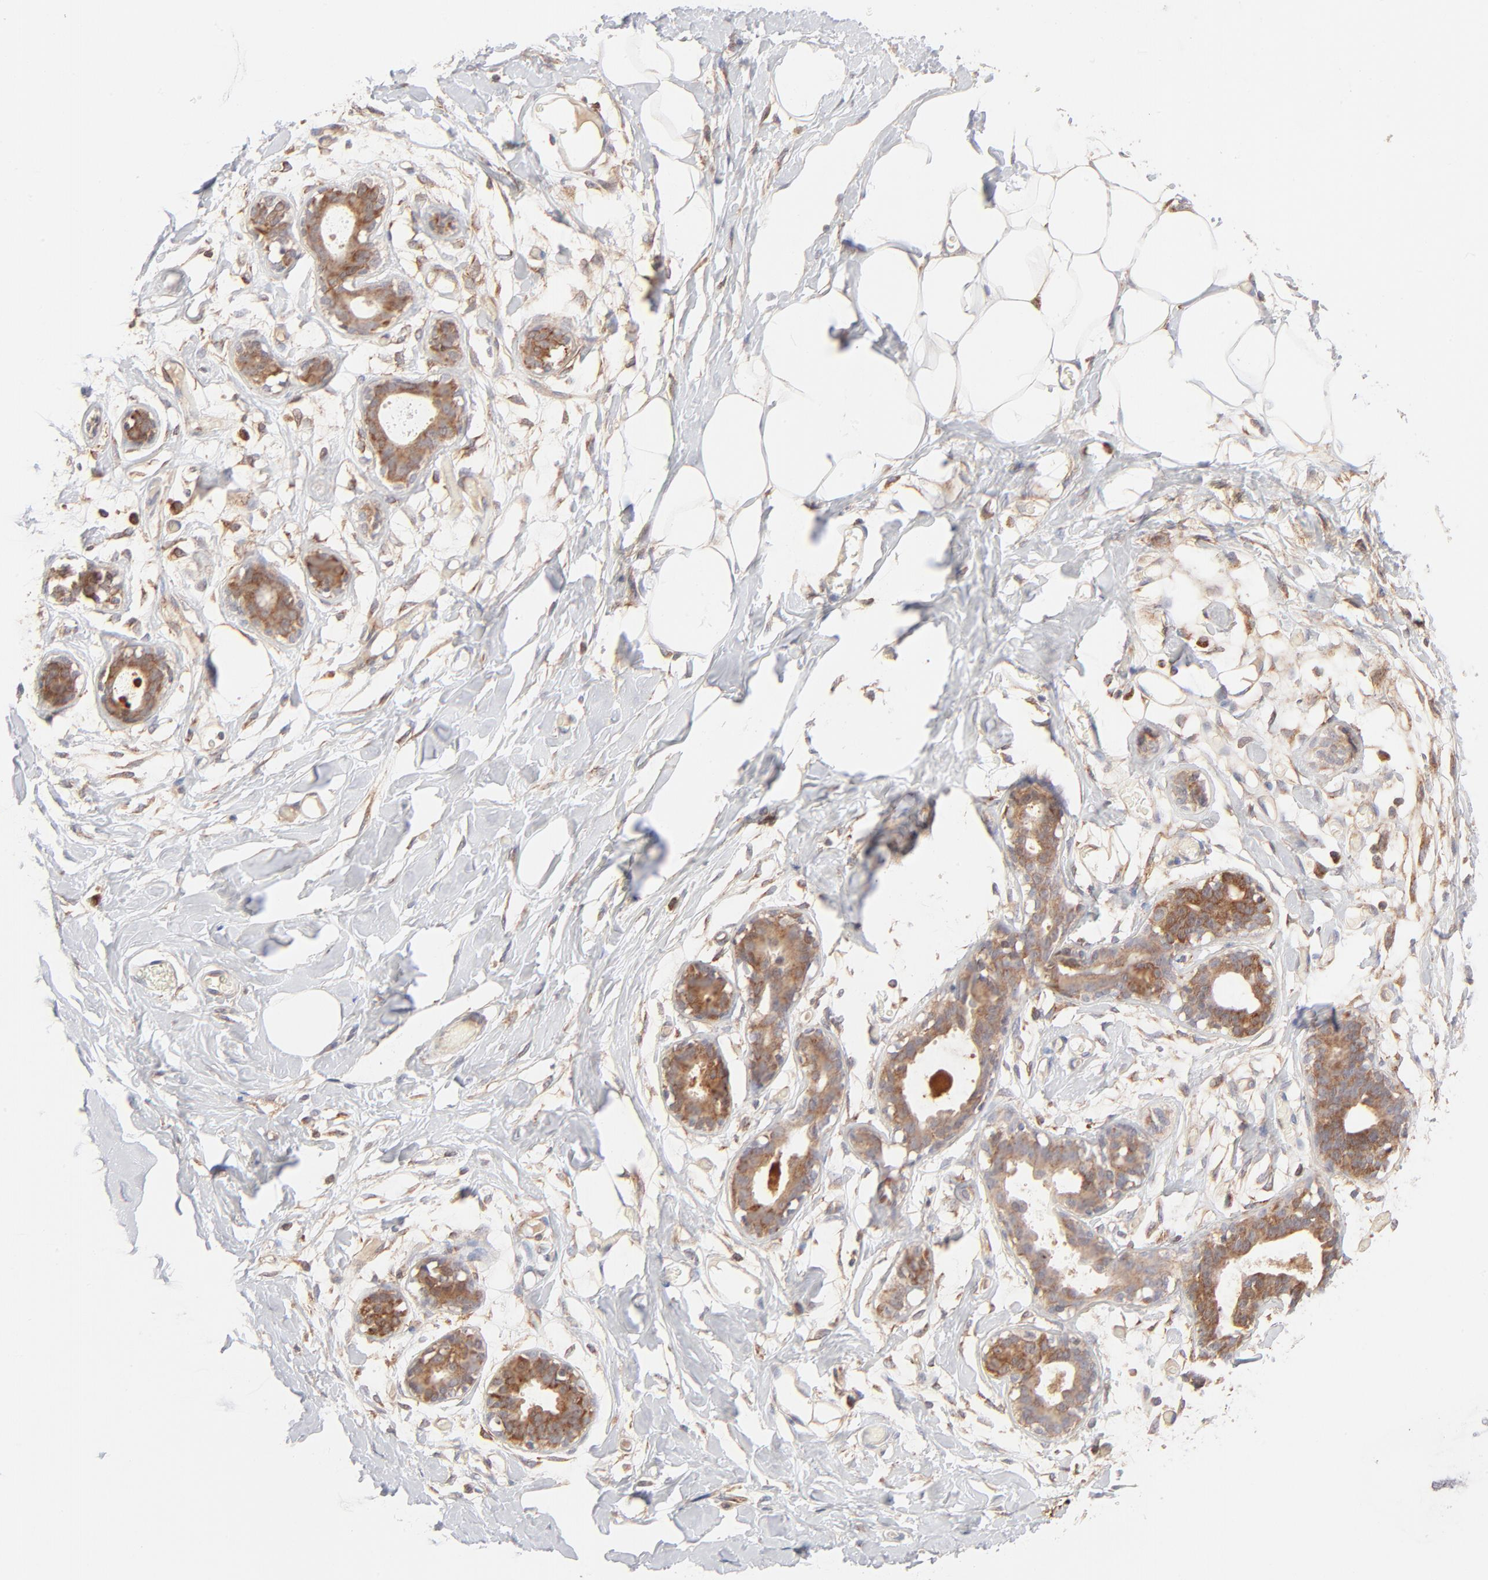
{"staining": {"intensity": "negative", "quantity": "none", "location": "none"}, "tissue": "breast", "cell_type": "Adipocytes", "image_type": "normal", "snomed": [{"axis": "morphology", "description": "Normal tissue, NOS"}, {"axis": "topography", "description": "Breast"}, {"axis": "topography", "description": "Adipose tissue"}], "caption": "High magnification brightfield microscopy of unremarkable breast stained with DAB (brown) and counterstained with hematoxylin (blue): adipocytes show no significant positivity.", "gene": "CSPG4", "patient": {"sex": "female", "age": 25}}